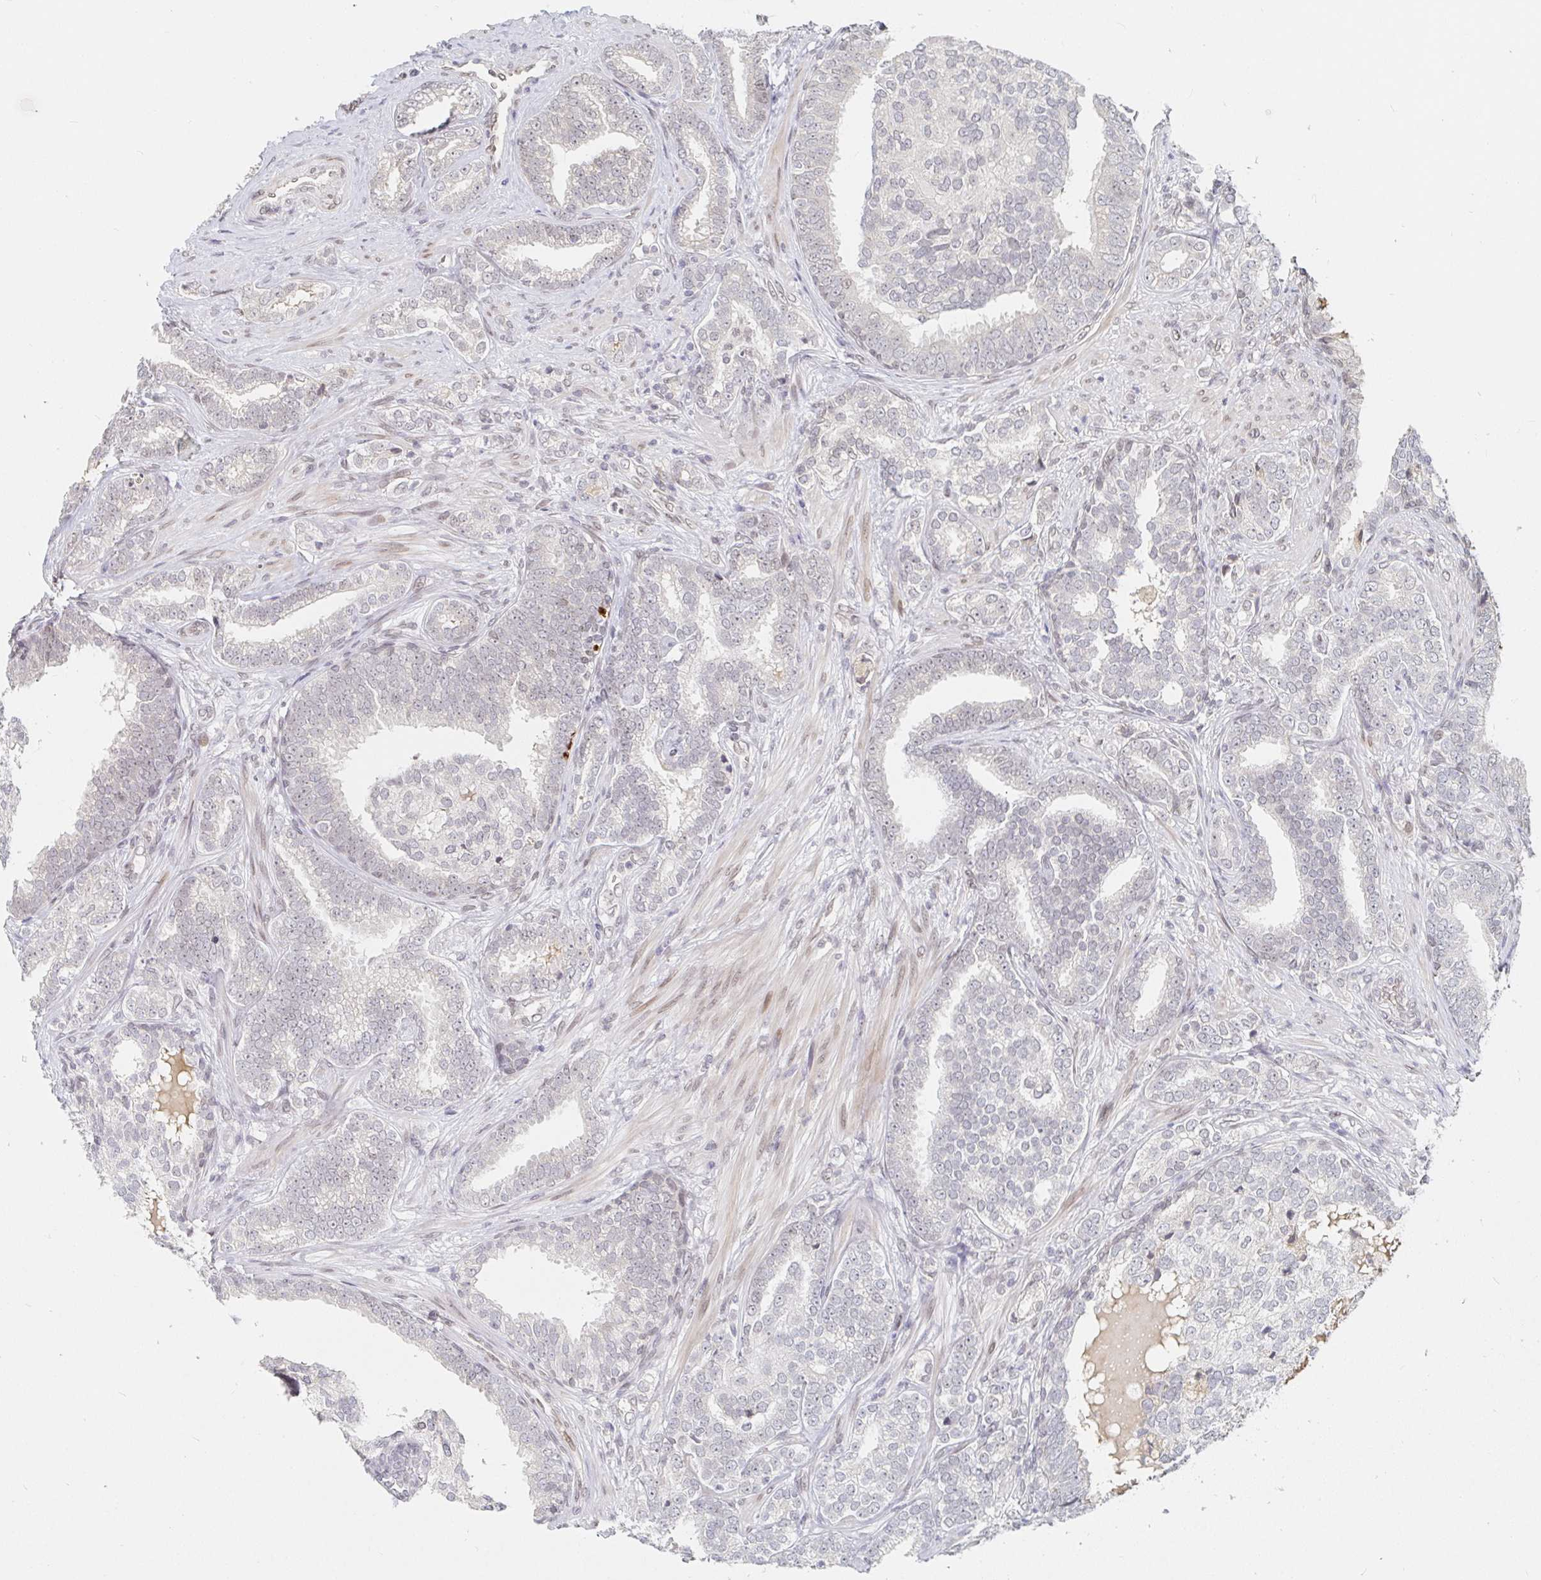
{"staining": {"intensity": "negative", "quantity": "none", "location": "none"}, "tissue": "prostate cancer", "cell_type": "Tumor cells", "image_type": "cancer", "snomed": [{"axis": "morphology", "description": "Adenocarcinoma, High grade"}, {"axis": "topography", "description": "Prostate"}], "caption": "Human prostate cancer (adenocarcinoma (high-grade)) stained for a protein using immunohistochemistry (IHC) demonstrates no staining in tumor cells.", "gene": "CHD2", "patient": {"sex": "male", "age": 72}}